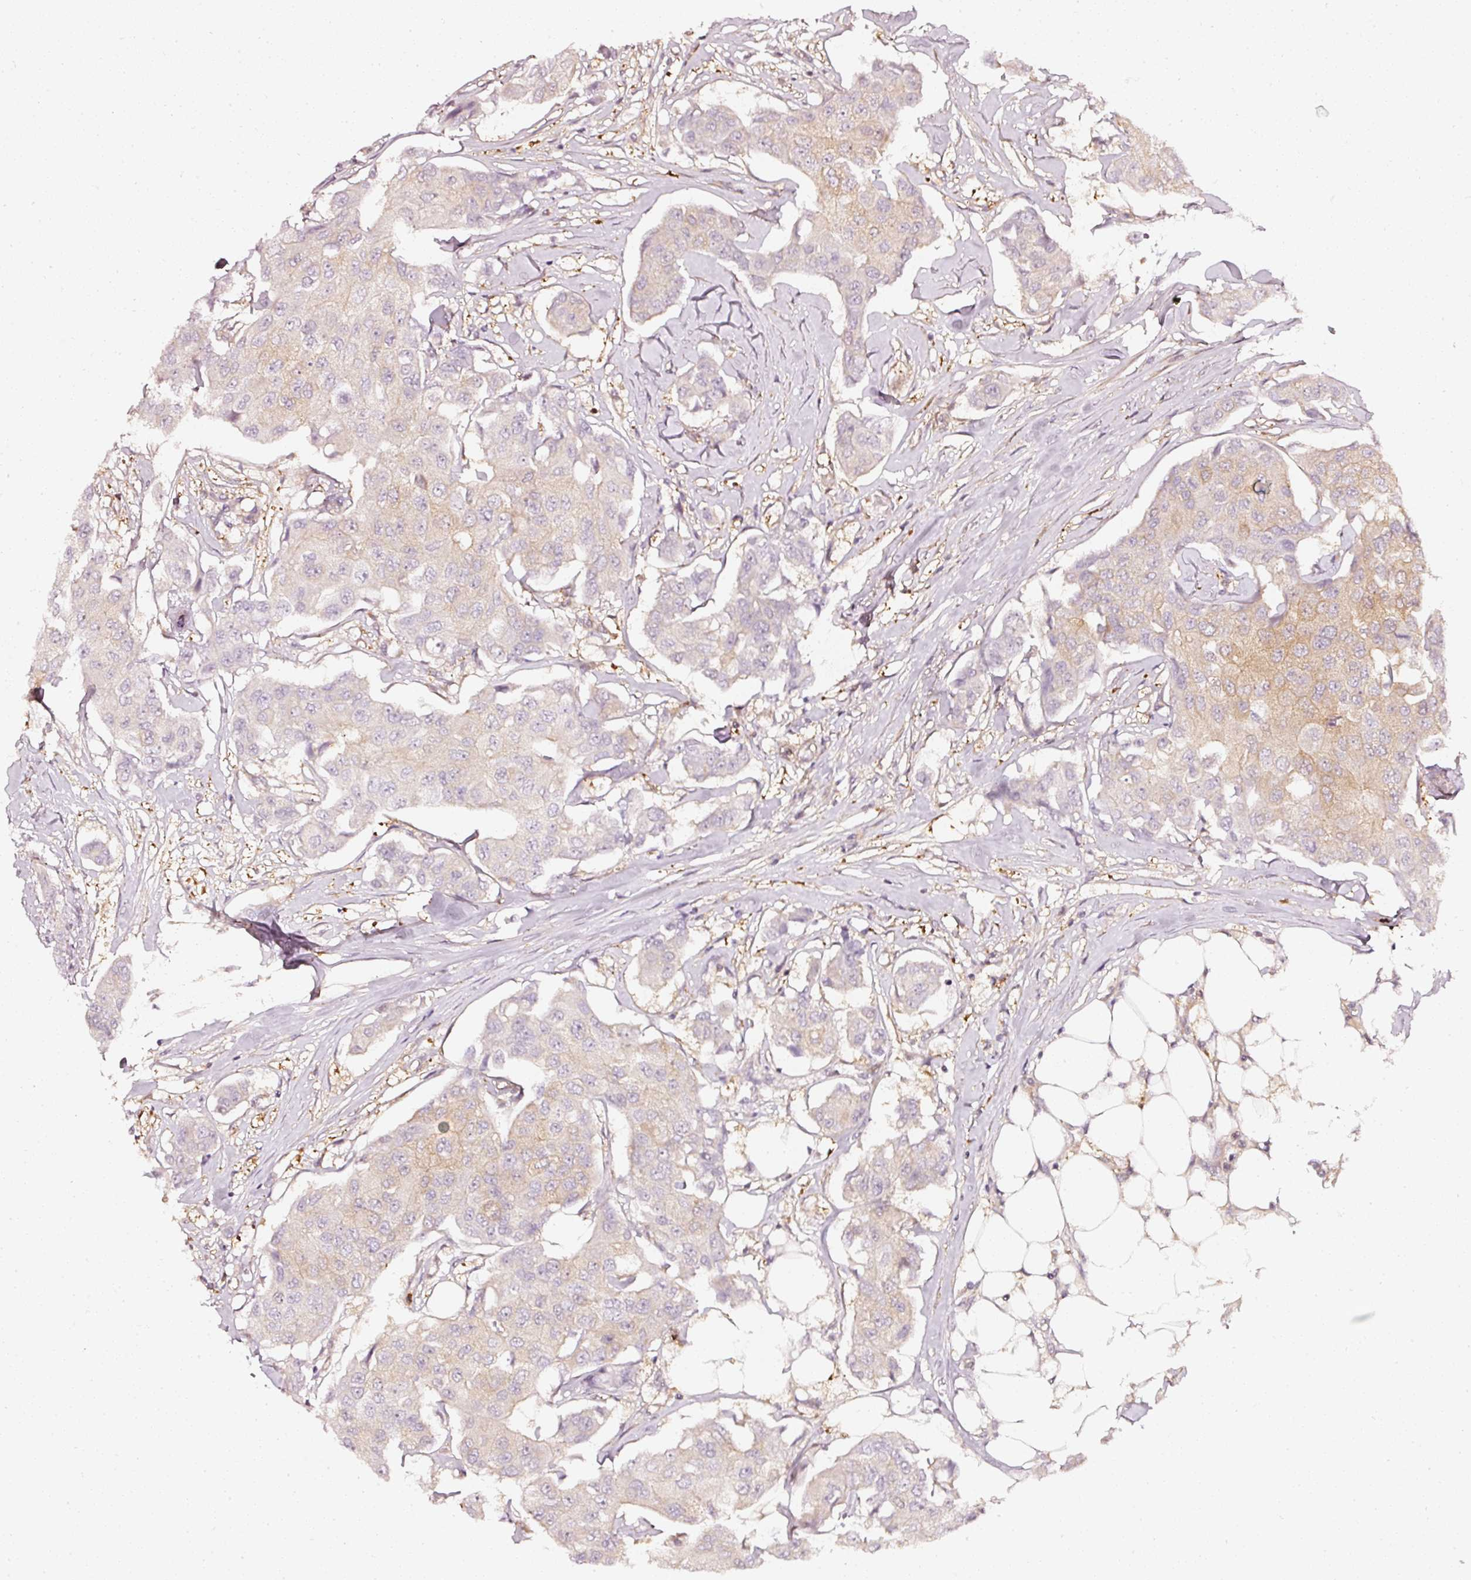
{"staining": {"intensity": "moderate", "quantity": "25%-75%", "location": "cytoplasmic/membranous"}, "tissue": "breast cancer", "cell_type": "Tumor cells", "image_type": "cancer", "snomed": [{"axis": "morphology", "description": "Duct carcinoma"}, {"axis": "topography", "description": "Breast"}, {"axis": "topography", "description": "Lymph node"}], "caption": "The micrograph shows staining of breast cancer, revealing moderate cytoplasmic/membranous protein positivity (brown color) within tumor cells.", "gene": "ASMTL", "patient": {"sex": "female", "age": 80}}